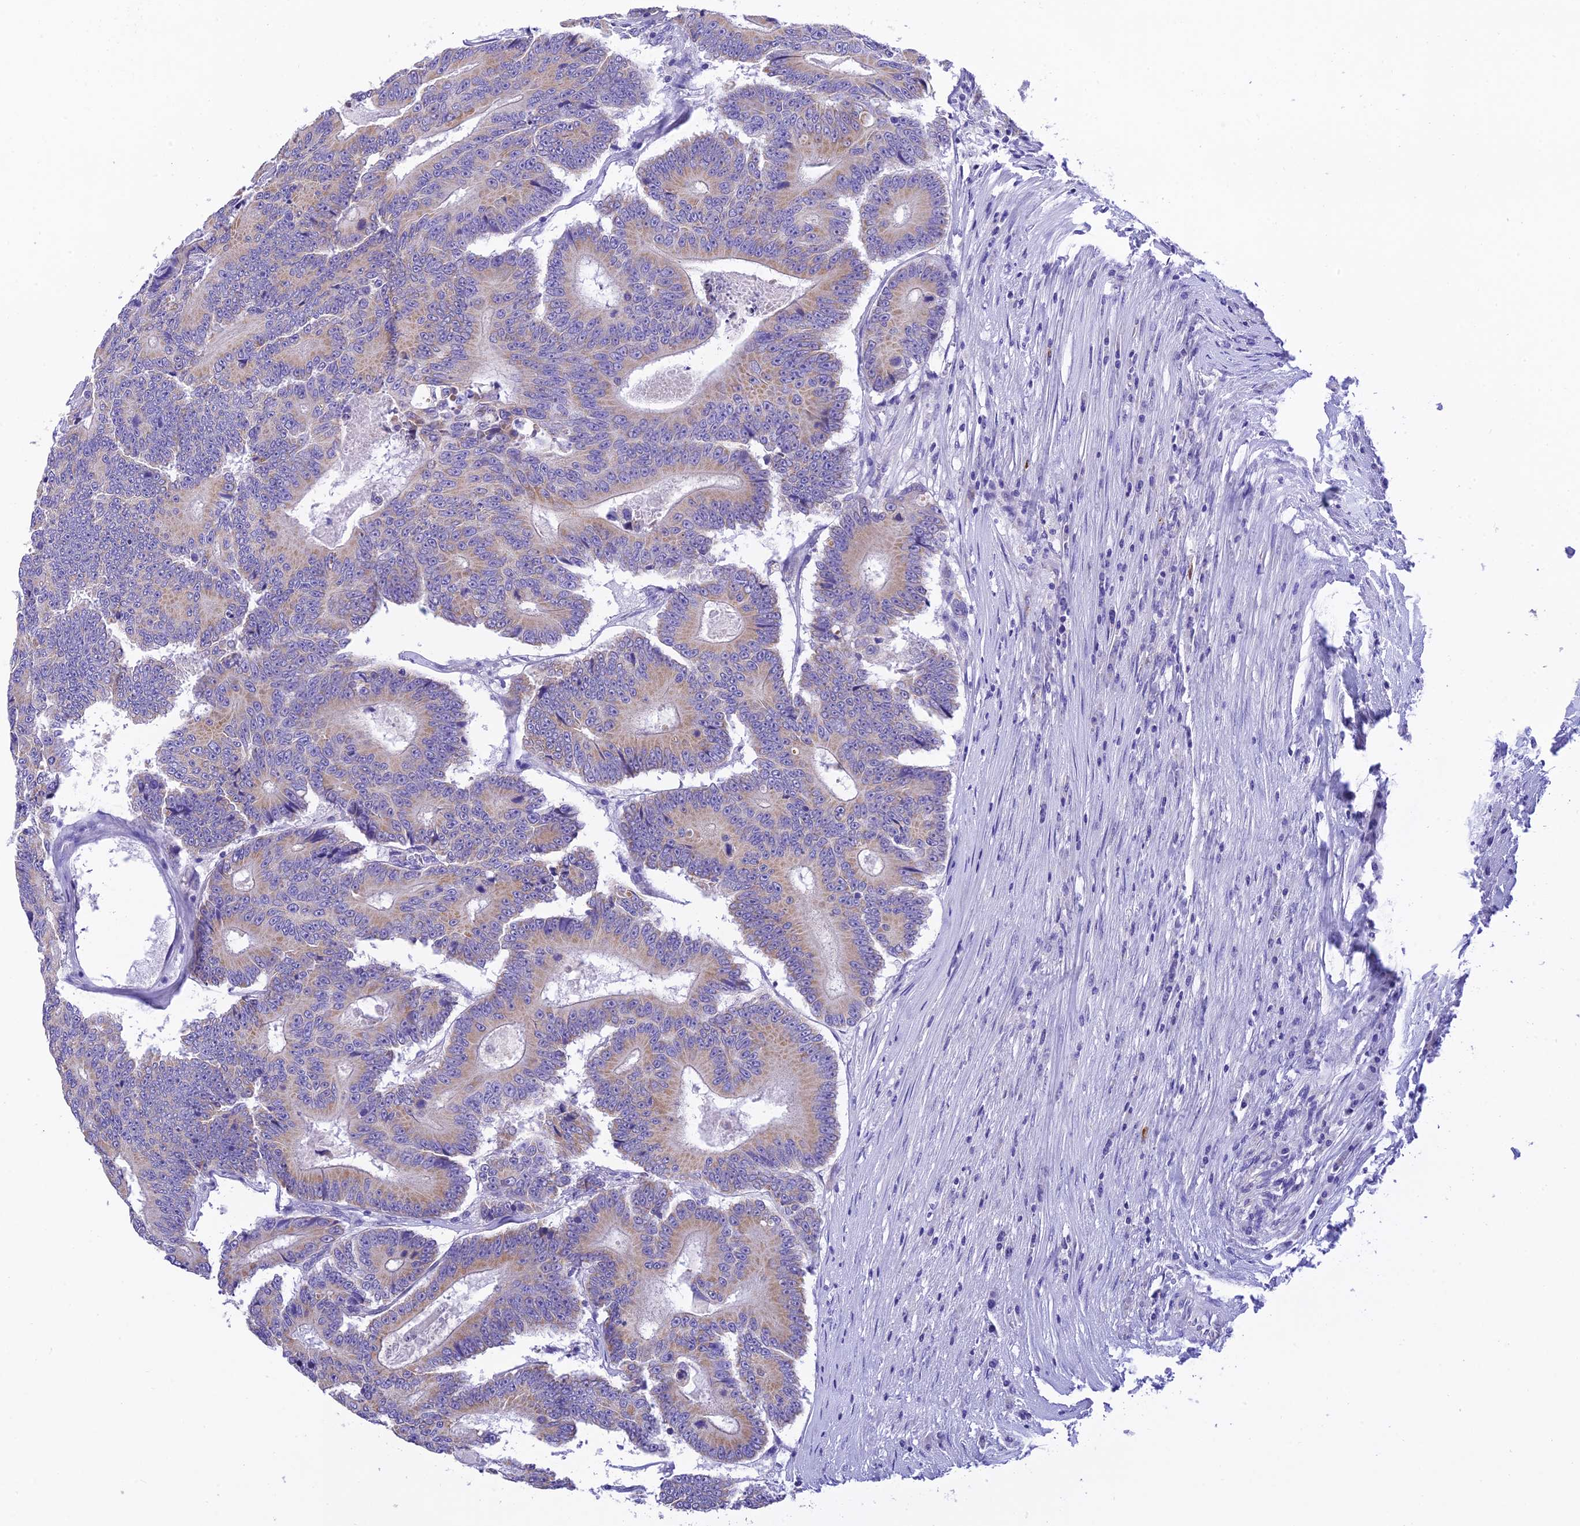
{"staining": {"intensity": "moderate", "quantity": "<25%", "location": "cytoplasmic/membranous"}, "tissue": "colorectal cancer", "cell_type": "Tumor cells", "image_type": "cancer", "snomed": [{"axis": "morphology", "description": "Adenocarcinoma, NOS"}, {"axis": "topography", "description": "Colon"}], "caption": "Immunohistochemistry histopathology image of human colorectal cancer (adenocarcinoma) stained for a protein (brown), which demonstrates low levels of moderate cytoplasmic/membranous staining in approximately <25% of tumor cells.", "gene": "MS4A5", "patient": {"sex": "male", "age": 83}}